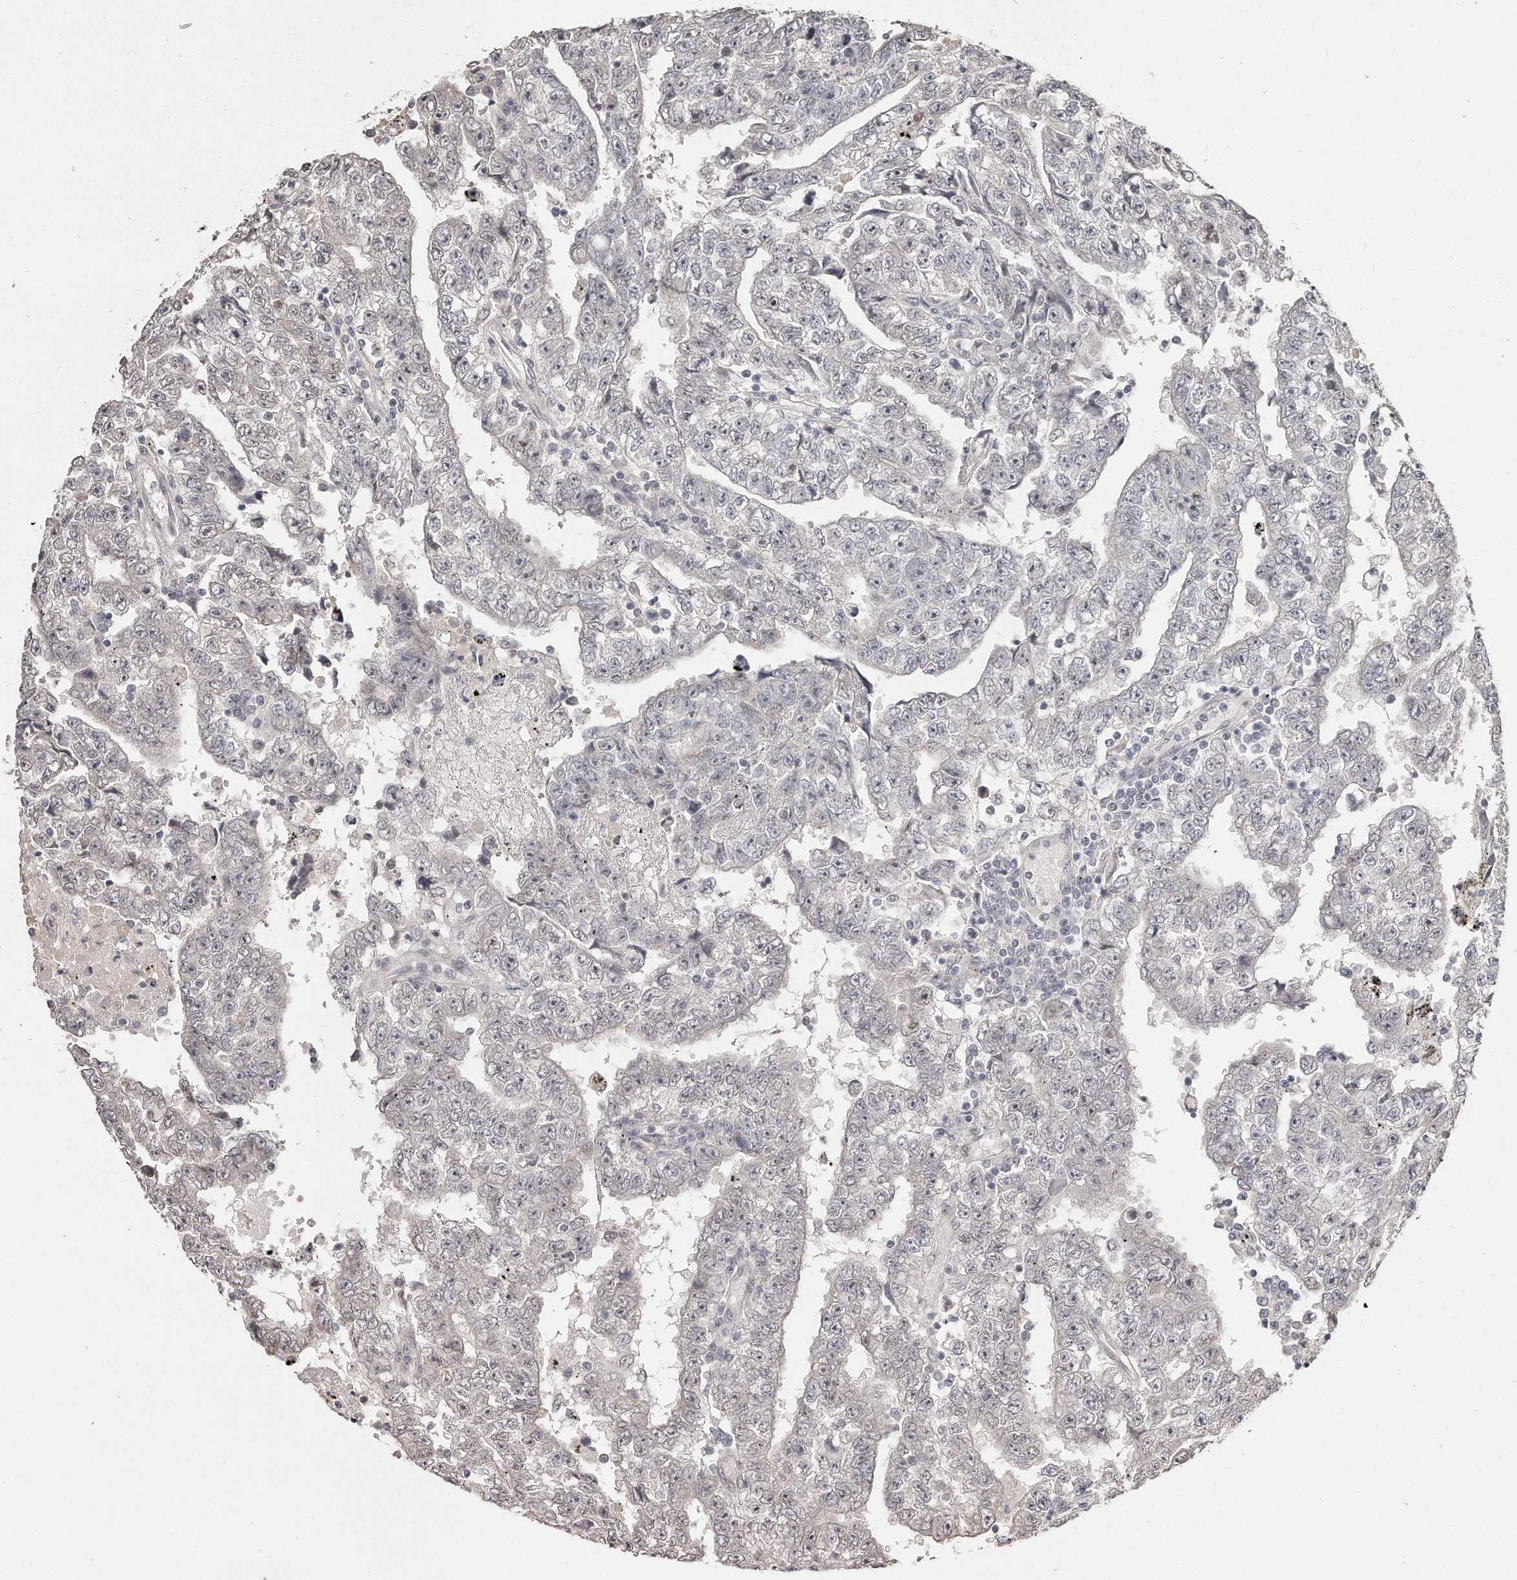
{"staining": {"intensity": "negative", "quantity": "none", "location": "none"}, "tissue": "testis cancer", "cell_type": "Tumor cells", "image_type": "cancer", "snomed": [{"axis": "morphology", "description": "Carcinoma, Embryonal, NOS"}, {"axis": "topography", "description": "Testis"}], "caption": "Micrograph shows no protein expression in tumor cells of testis cancer tissue.", "gene": "HASPIN", "patient": {"sex": "male", "age": 25}}